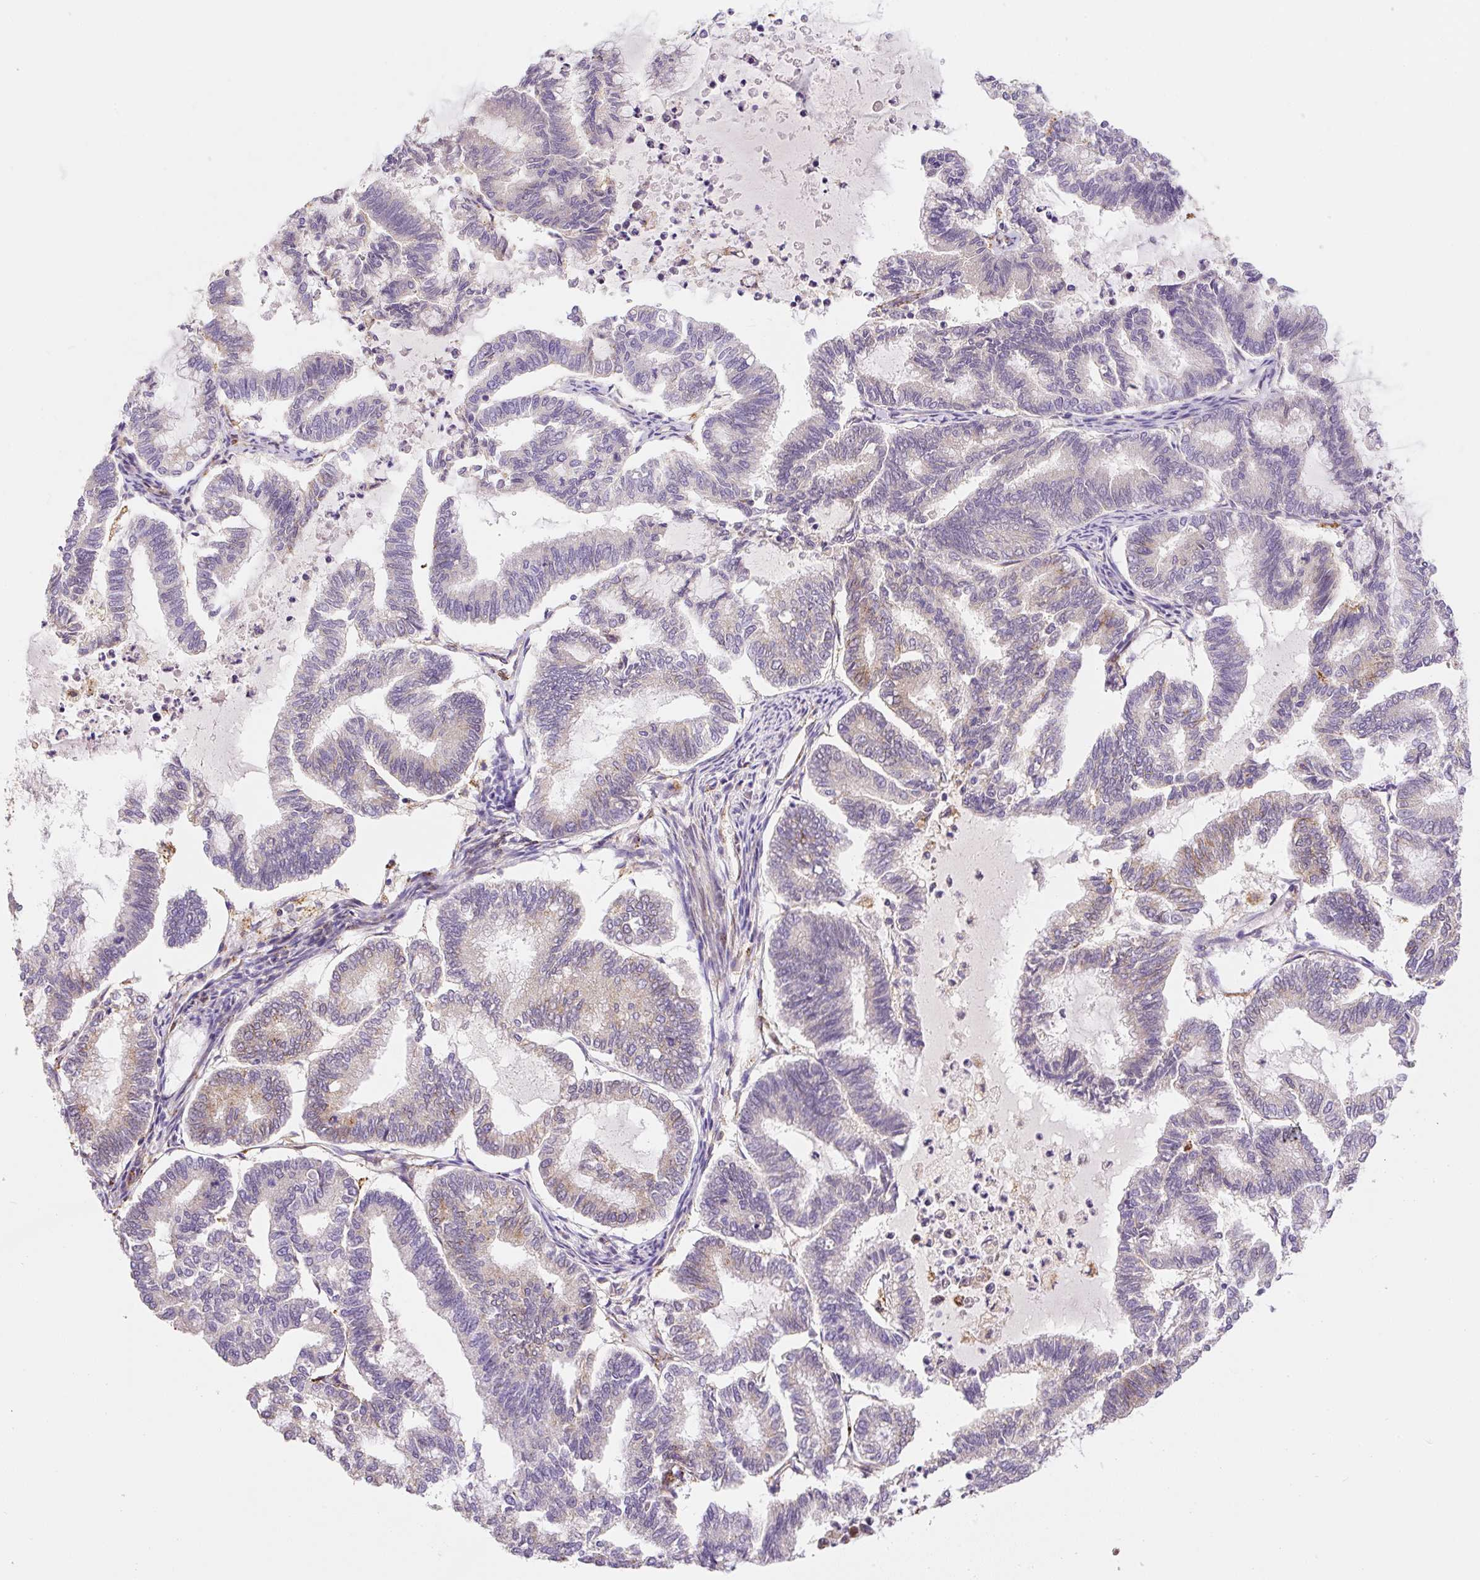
{"staining": {"intensity": "weak", "quantity": "<25%", "location": "cytoplasmic/membranous"}, "tissue": "endometrial cancer", "cell_type": "Tumor cells", "image_type": "cancer", "snomed": [{"axis": "morphology", "description": "Adenocarcinoma, NOS"}, {"axis": "topography", "description": "Endometrium"}], "caption": "A photomicrograph of human endometrial cancer (adenocarcinoma) is negative for staining in tumor cells. (Stains: DAB (3,3'-diaminobenzidine) immunohistochemistry (IHC) with hematoxylin counter stain, Microscopy: brightfield microscopy at high magnification).", "gene": "RNF170", "patient": {"sex": "female", "age": 79}}